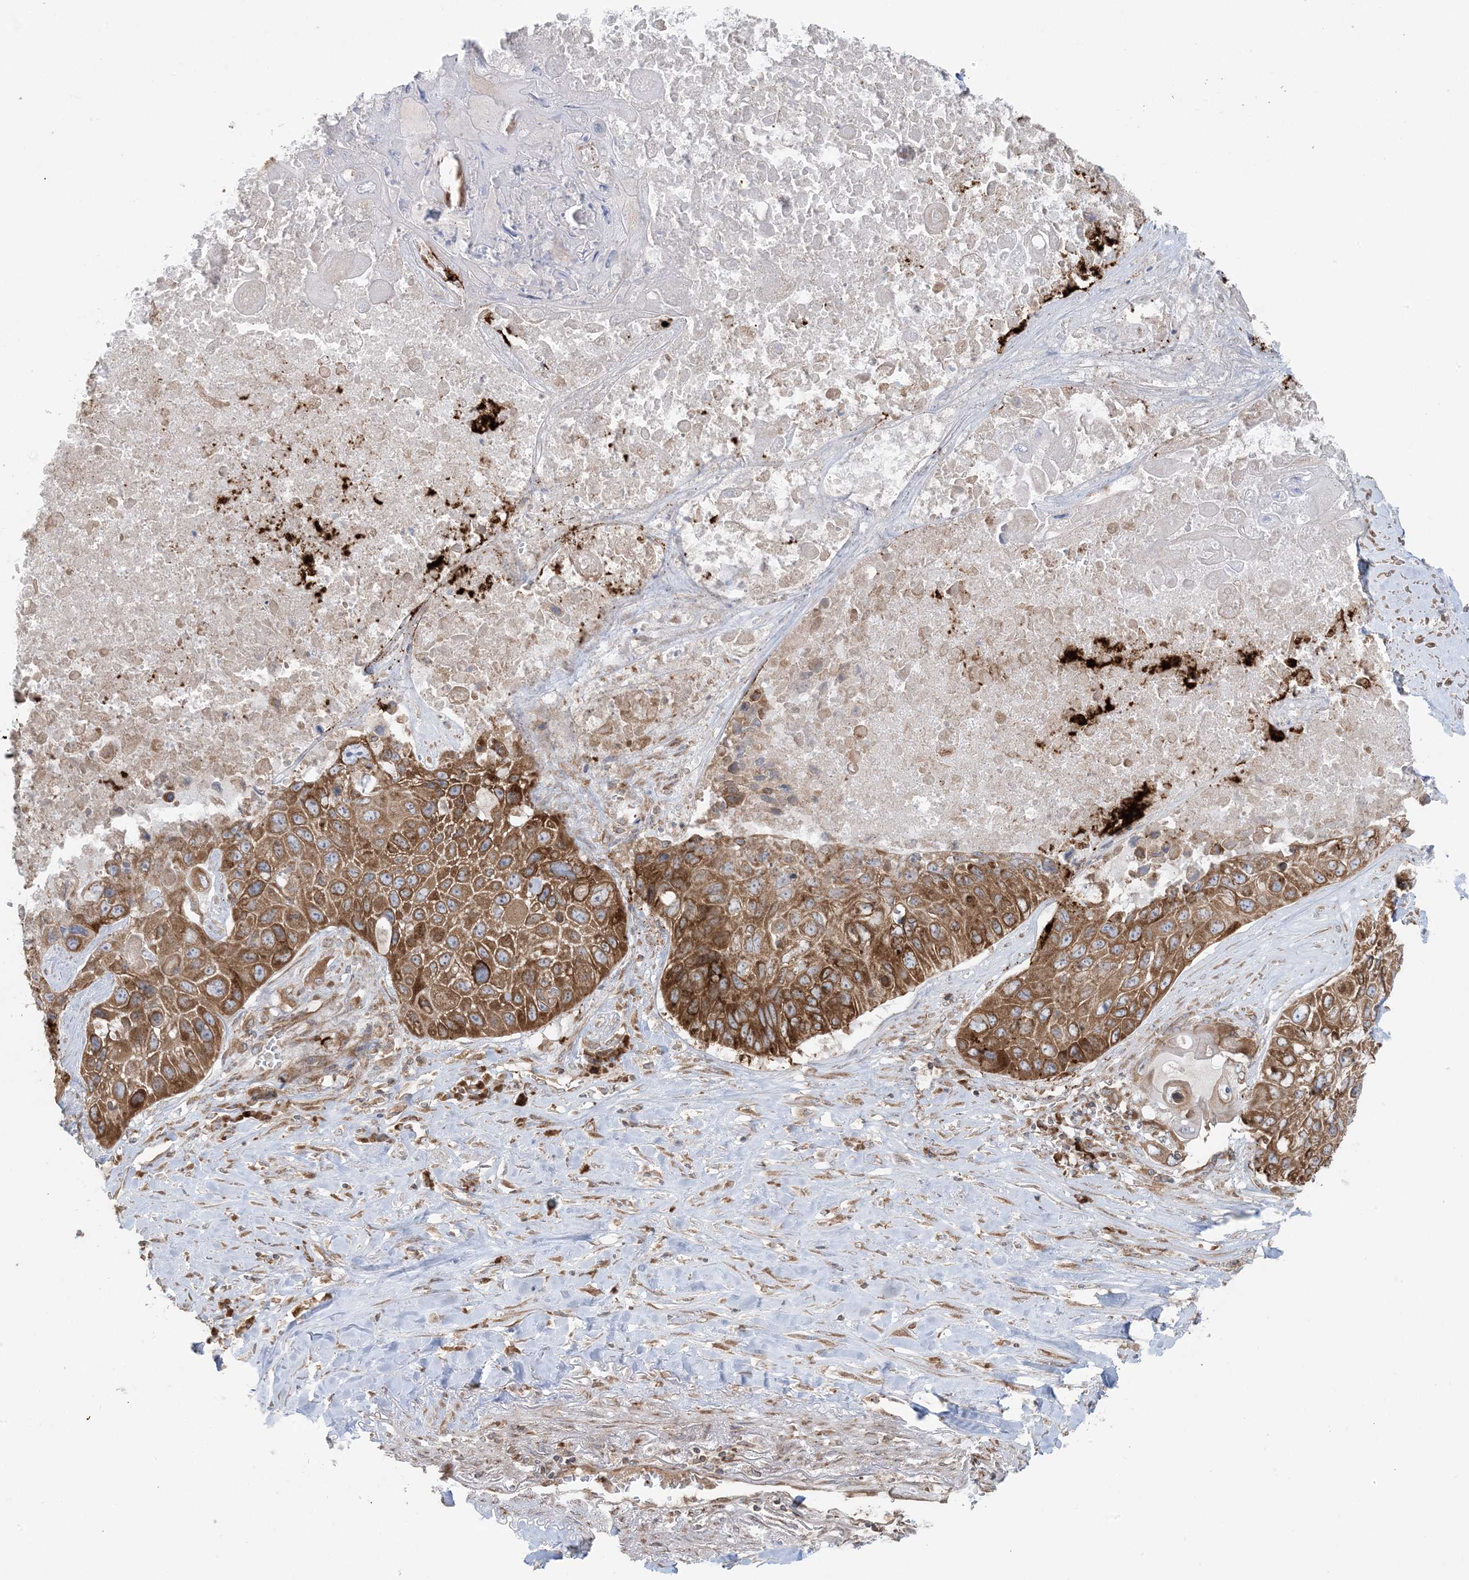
{"staining": {"intensity": "strong", "quantity": ">75%", "location": "cytoplasmic/membranous"}, "tissue": "lung cancer", "cell_type": "Tumor cells", "image_type": "cancer", "snomed": [{"axis": "morphology", "description": "Squamous cell carcinoma, NOS"}, {"axis": "topography", "description": "Lung"}], "caption": "IHC photomicrograph of human lung cancer stained for a protein (brown), which reveals high levels of strong cytoplasmic/membranous expression in about >75% of tumor cells.", "gene": "UBXN4", "patient": {"sex": "male", "age": 61}}